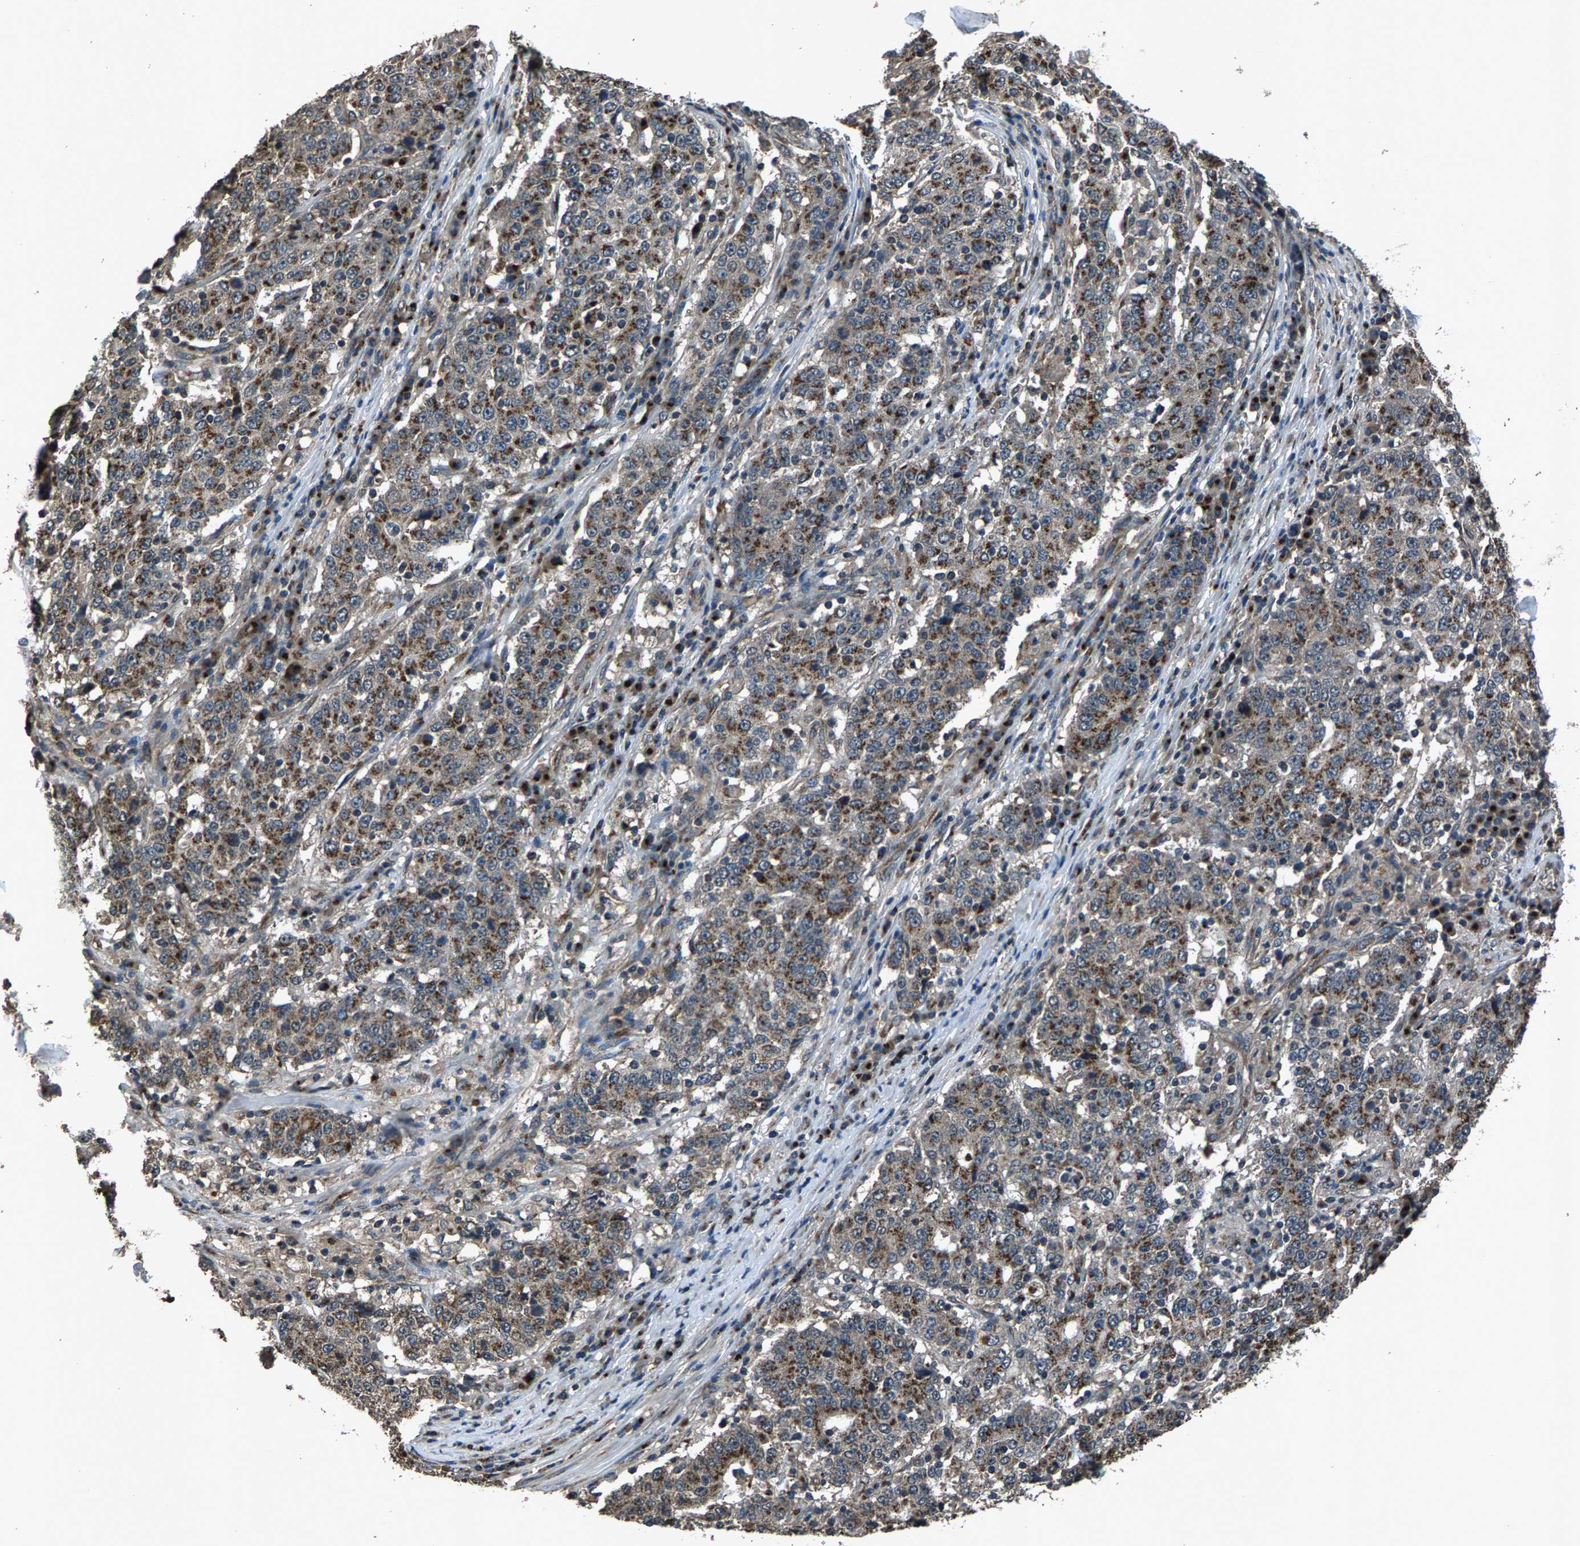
{"staining": {"intensity": "strong", "quantity": "25%-75%", "location": "cytoplasmic/membranous"}, "tissue": "stomach cancer", "cell_type": "Tumor cells", "image_type": "cancer", "snomed": [{"axis": "morphology", "description": "Adenocarcinoma, NOS"}, {"axis": "topography", "description": "Stomach"}], "caption": "Approximately 25%-75% of tumor cells in stomach cancer exhibit strong cytoplasmic/membranous protein staining as visualized by brown immunohistochemical staining.", "gene": "SLC38A10", "patient": {"sex": "male", "age": 59}}